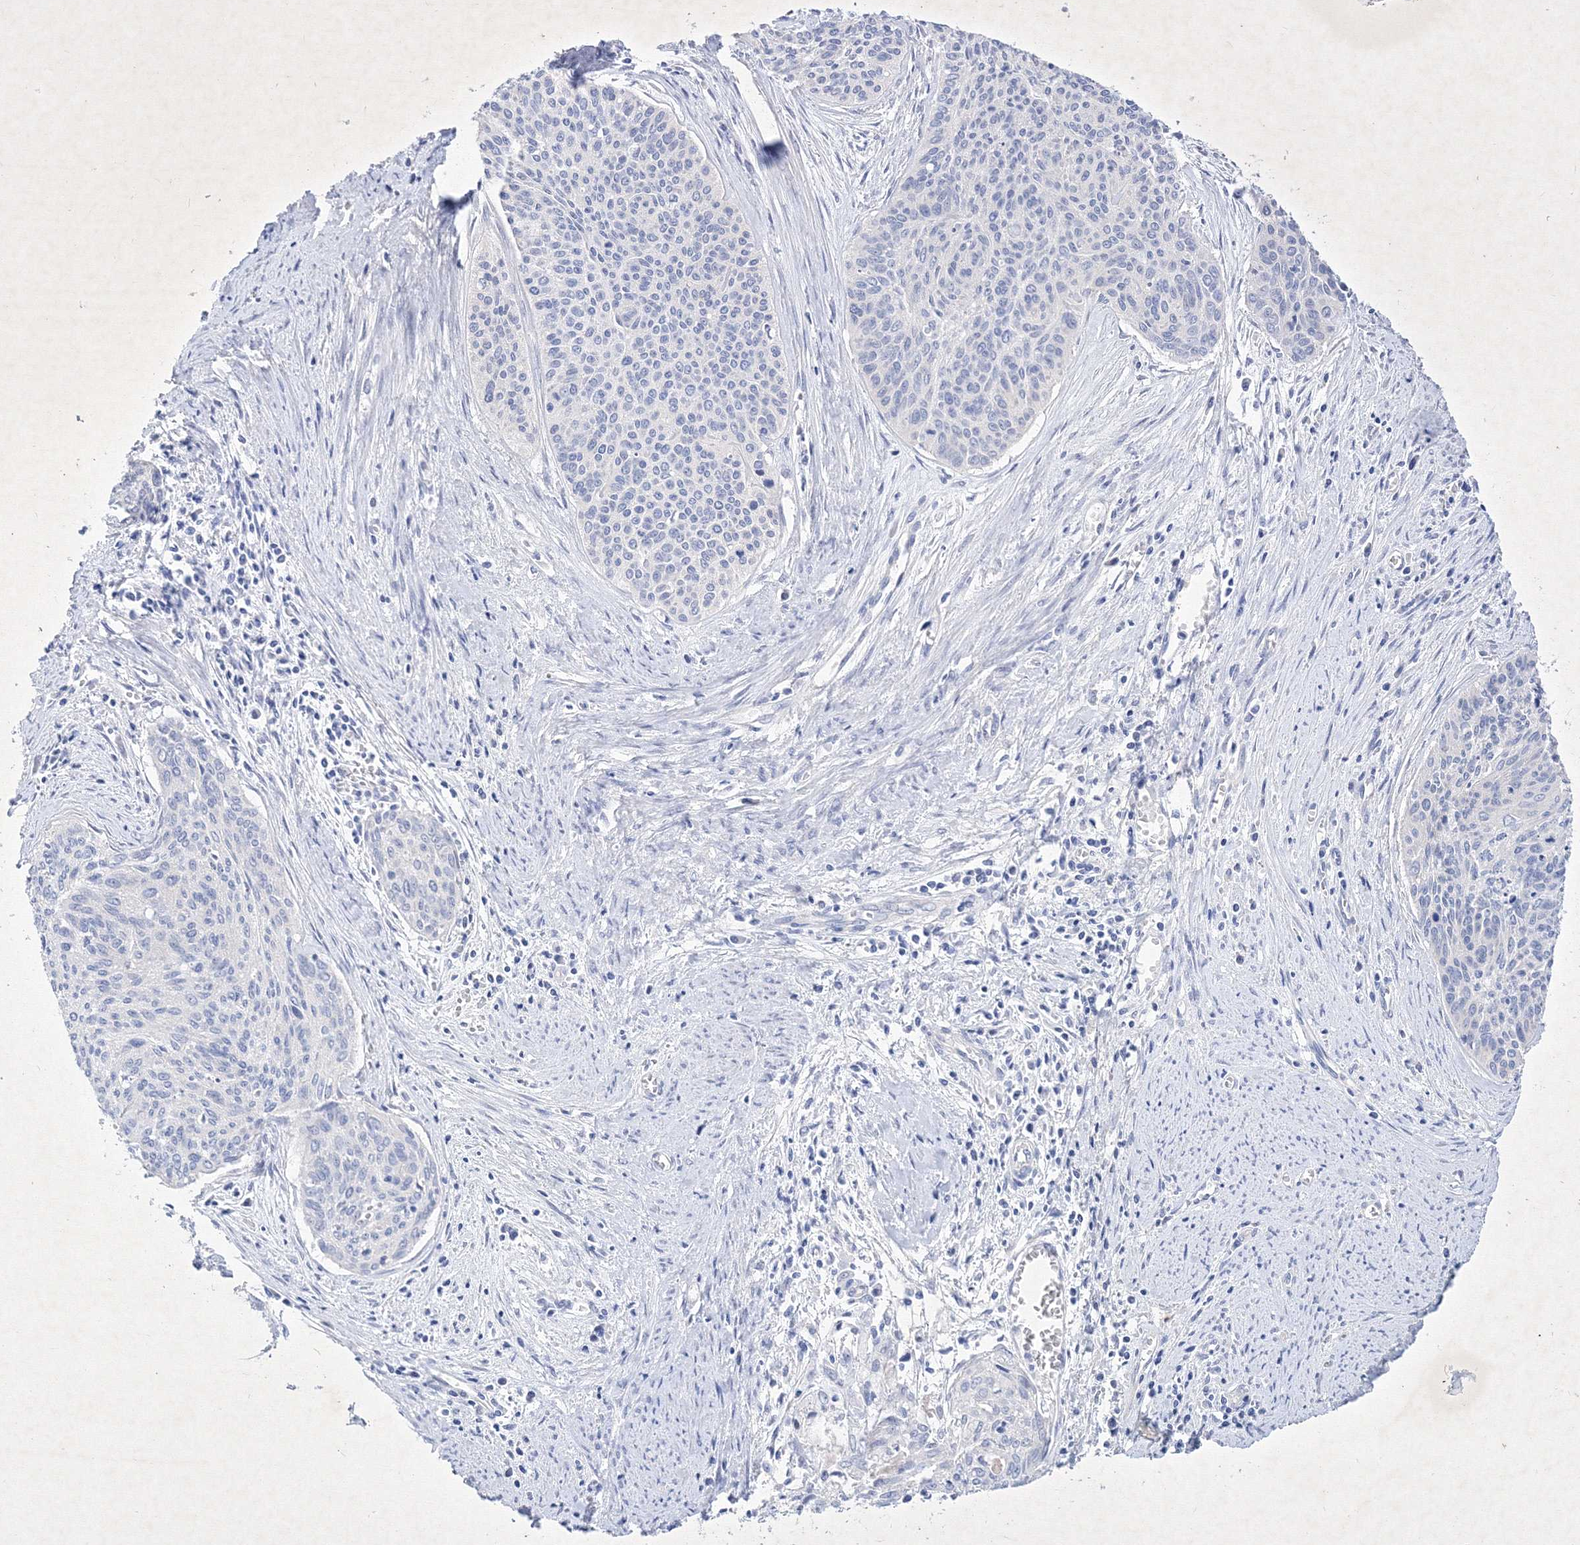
{"staining": {"intensity": "negative", "quantity": "none", "location": "none"}, "tissue": "cervical cancer", "cell_type": "Tumor cells", "image_type": "cancer", "snomed": [{"axis": "morphology", "description": "Squamous cell carcinoma, NOS"}, {"axis": "topography", "description": "Cervix"}], "caption": "The immunohistochemistry (IHC) photomicrograph has no significant positivity in tumor cells of cervical cancer tissue.", "gene": "GPN1", "patient": {"sex": "female", "age": 55}}